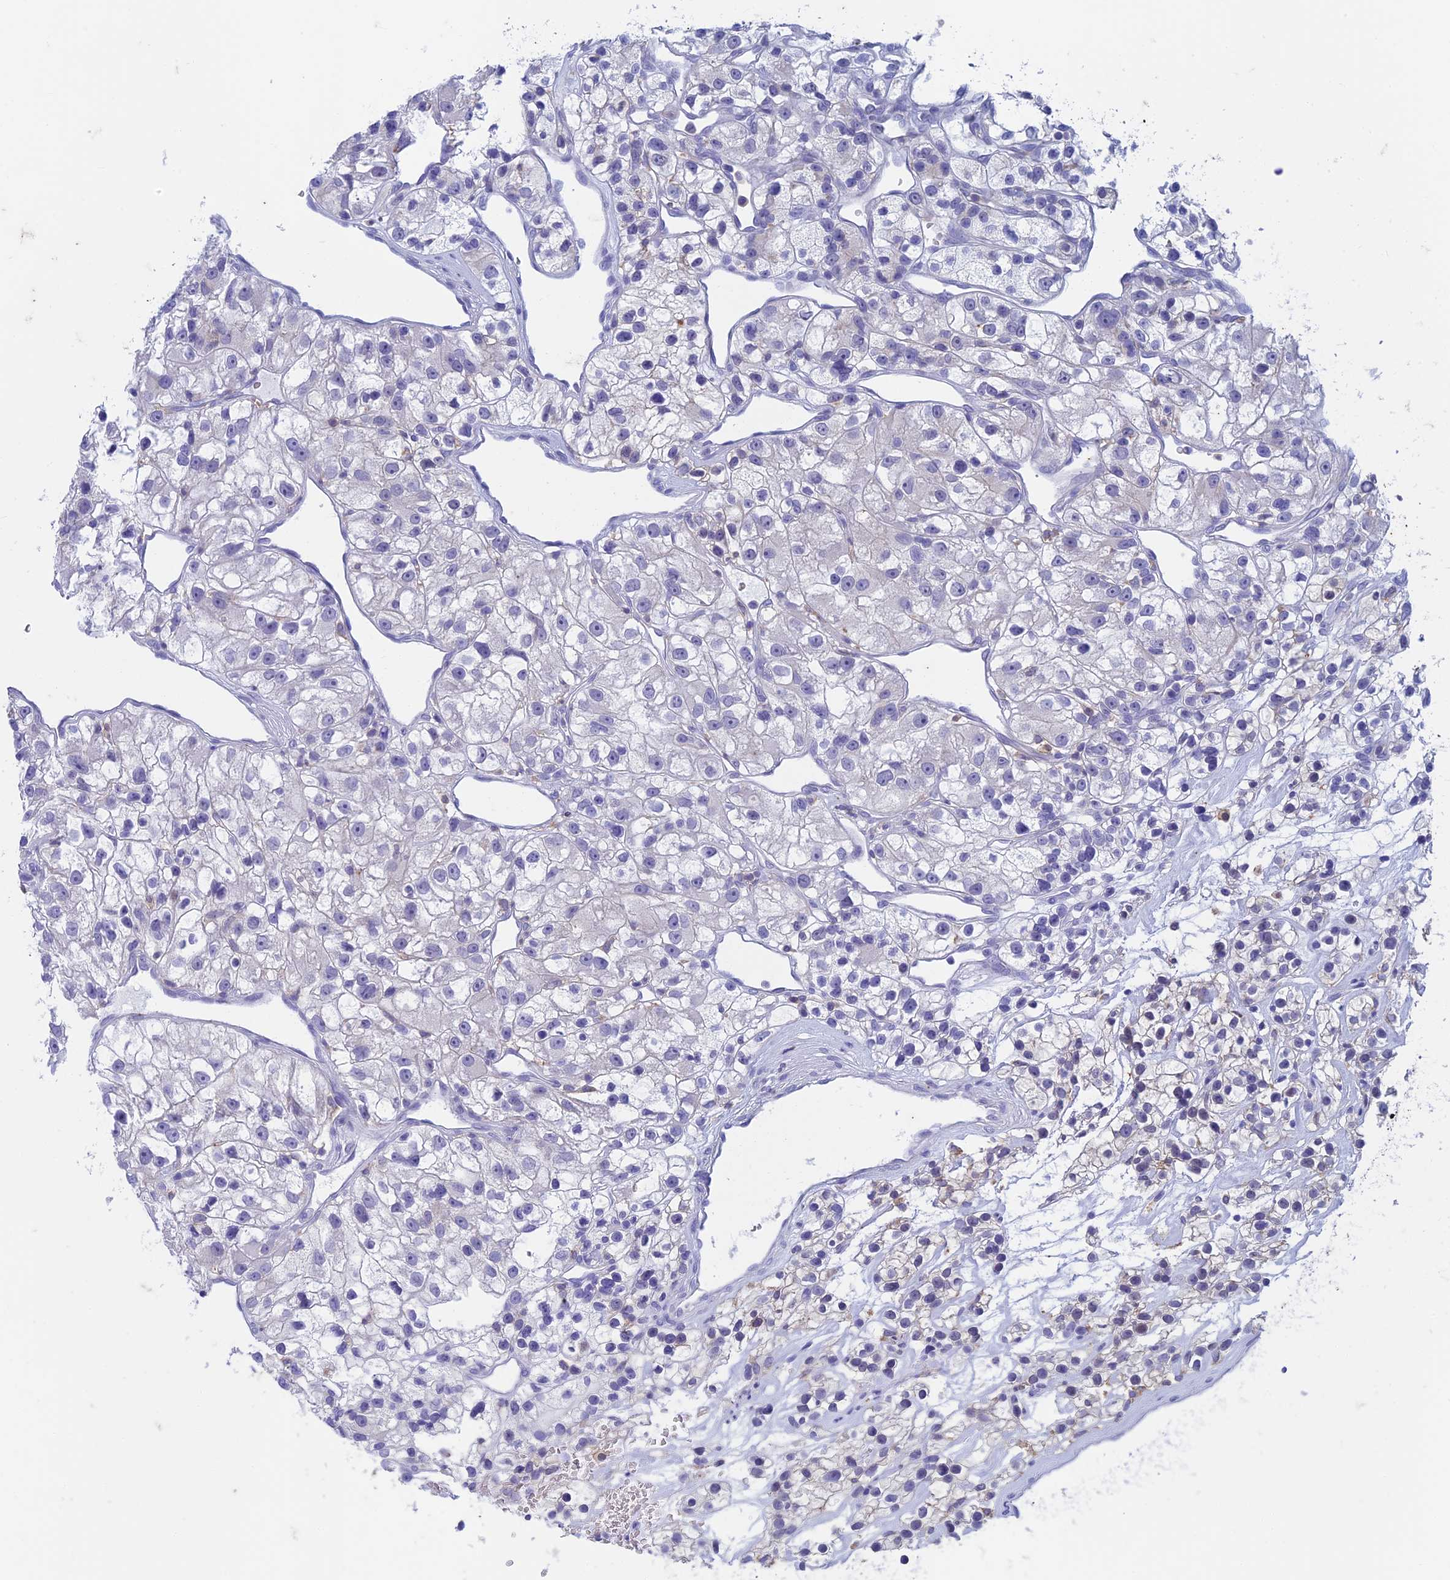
{"staining": {"intensity": "negative", "quantity": "none", "location": "none"}, "tissue": "renal cancer", "cell_type": "Tumor cells", "image_type": "cancer", "snomed": [{"axis": "morphology", "description": "Adenocarcinoma, NOS"}, {"axis": "topography", "description": "Kidney"}], "caption": "This is an IHC histopathology image of adenocarcinoma (renal). There is no expression in tumor cells.", "gene": "FGF7", "patient": {"sex": "female", "age": 57}}